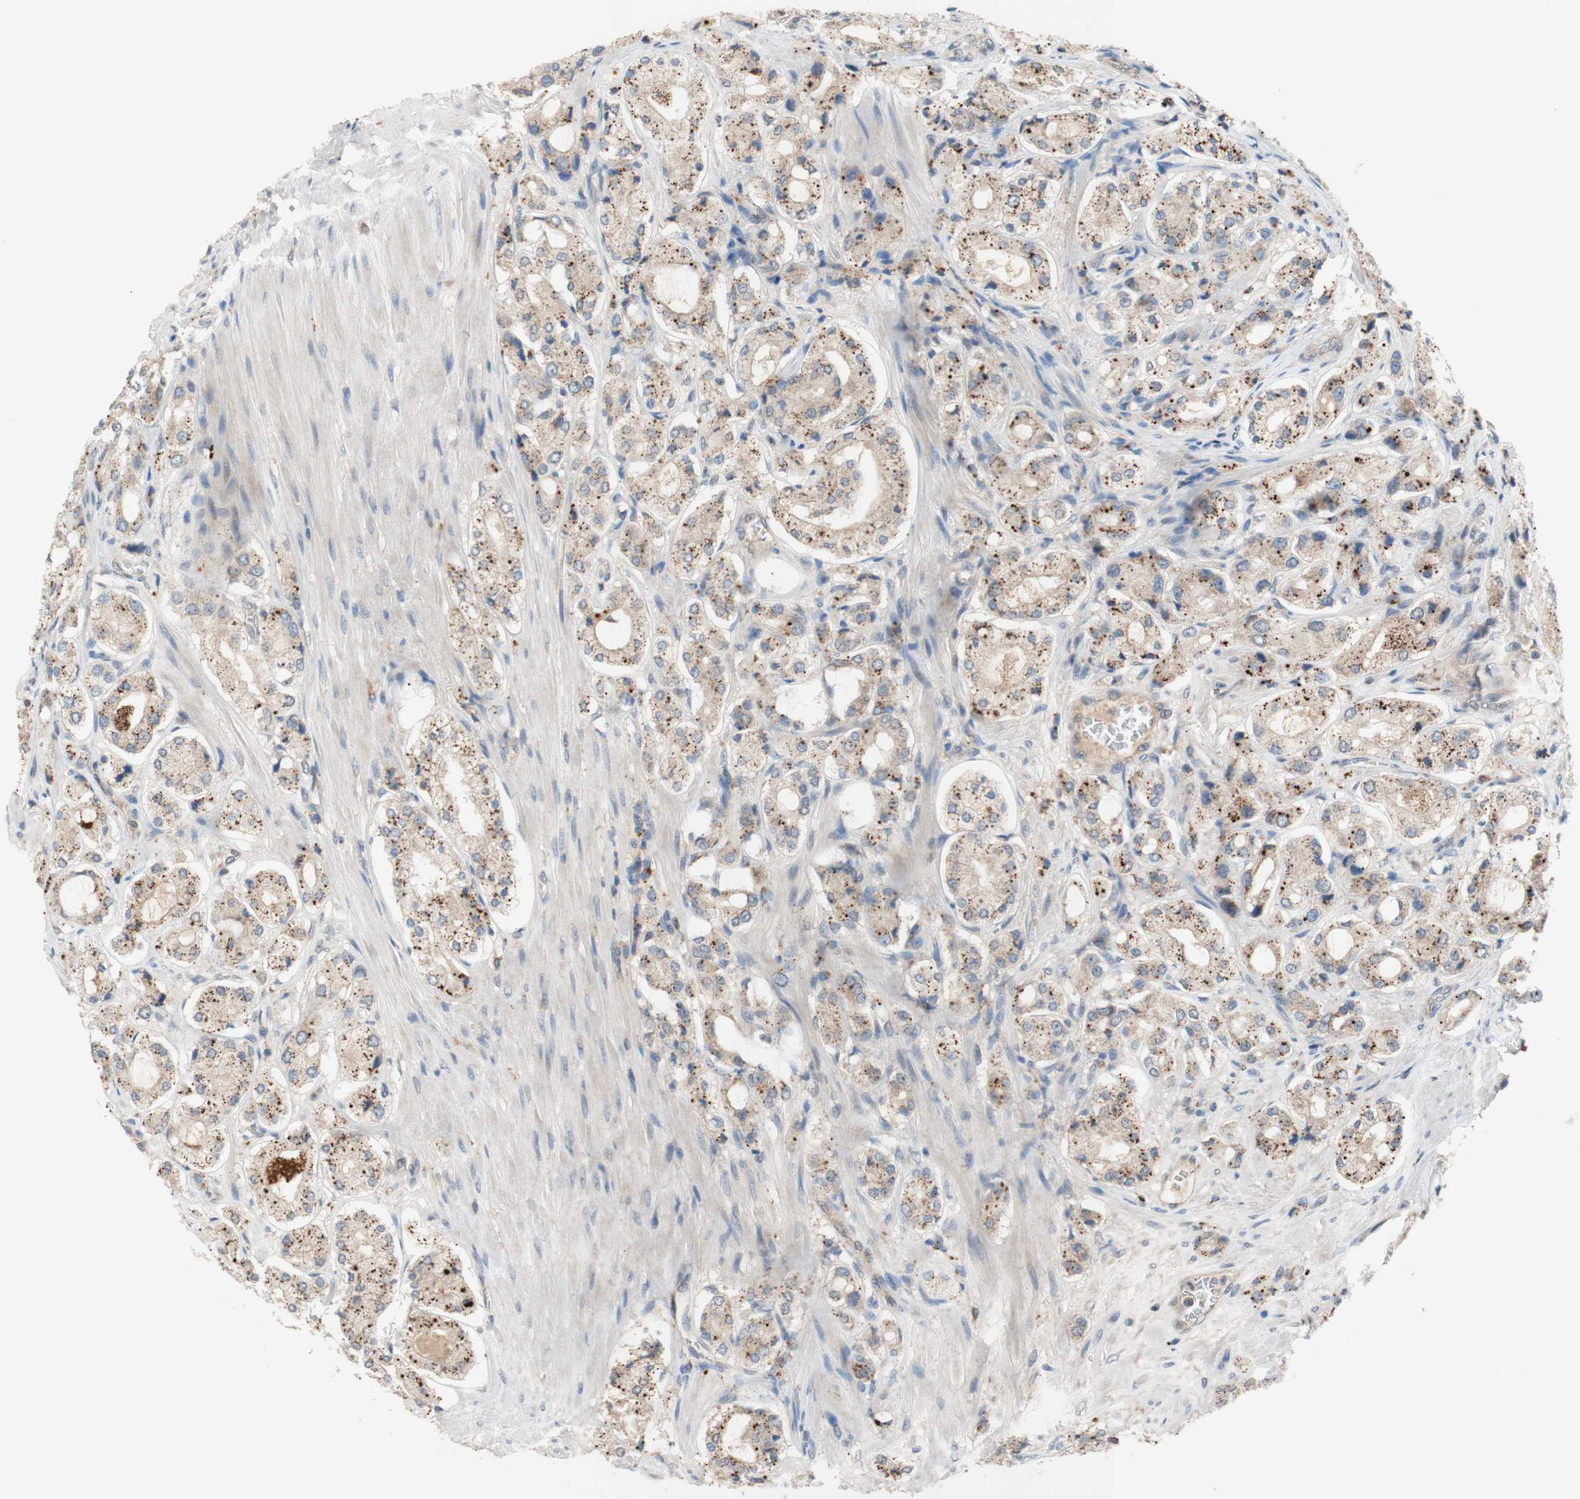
{"staining": {"intensity": "moderate", "quantity": ">75%", "location": "cytoplasmic/membranous"}, "tissue": "prostate cancer", "cell_type": "Tumor cells", "image_type": "cancer", "snomed": [{"axis": "morphology", "description": "Adenocarcinoma, High grade"}, {"axis": "topography", "description": "Prostate"}], "caption": "This is a histology image of immunohistochemistry (IHC) staining of prostate cancer, which shows moderate positivity in the cytoplasmic/membranous of tumor cells.", "gene": "PEX2", "patient": {"sex": "male", "age": 65}}